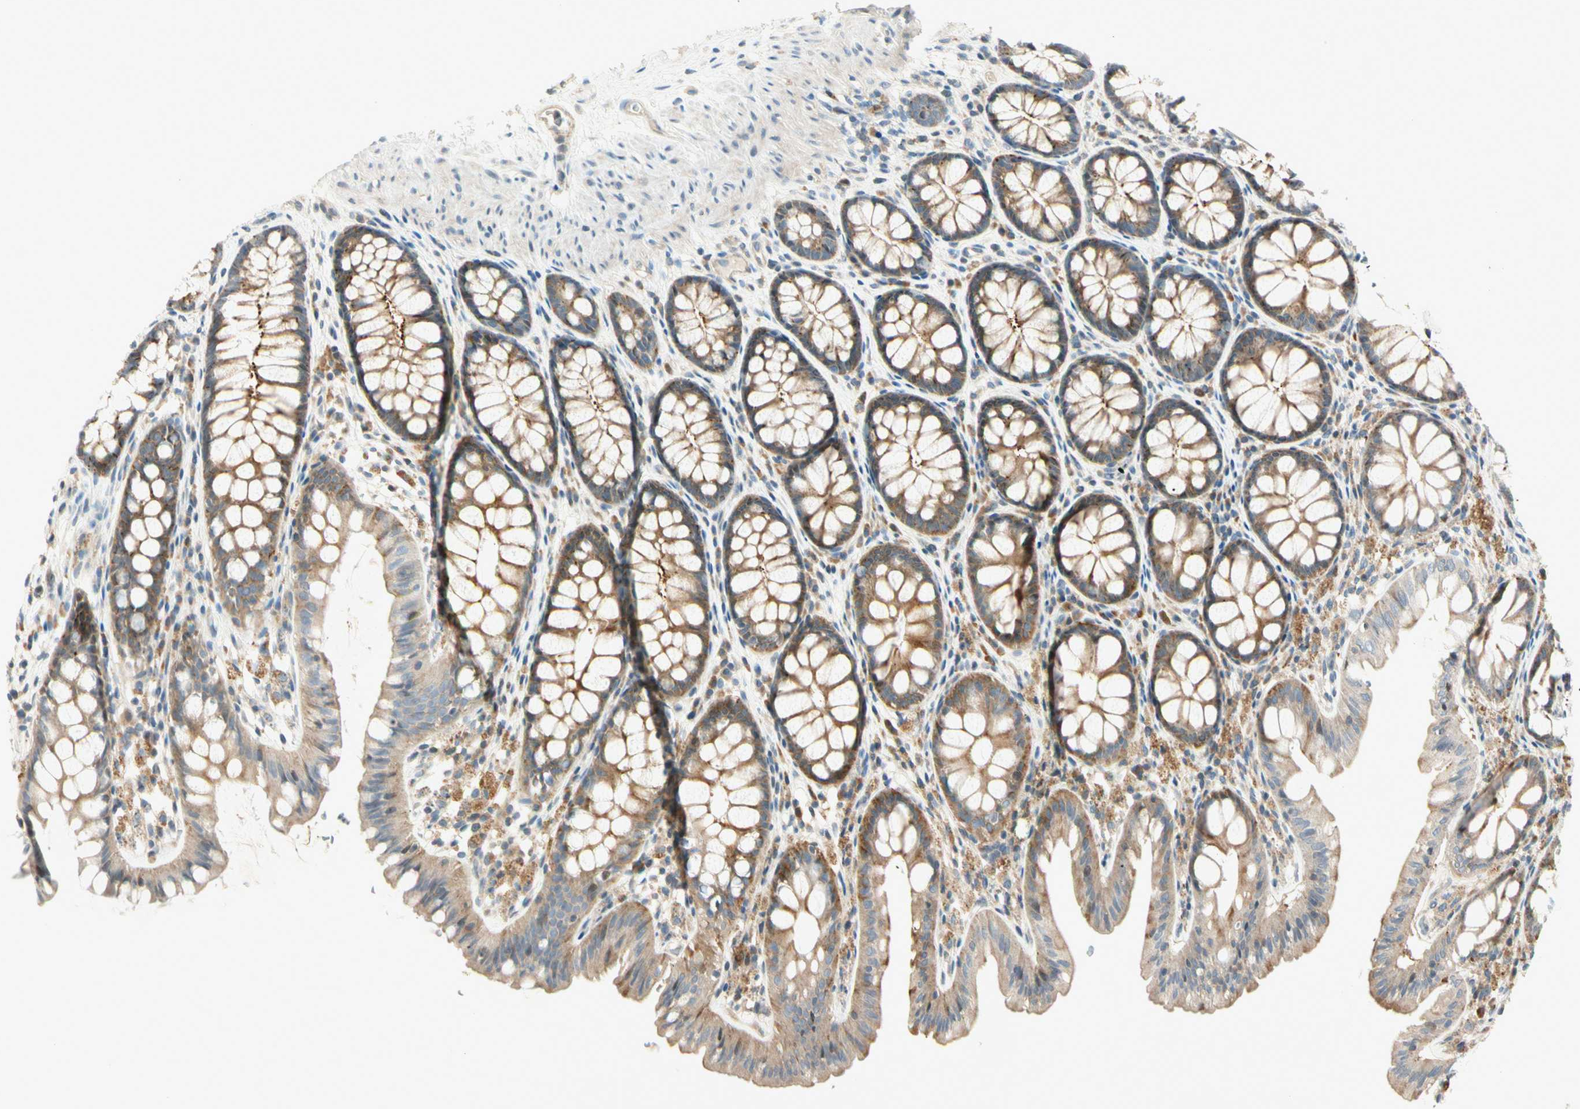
{"staining": {"intensity": "weak", "quantity": ">75%", "location": "cytoplasmic/membranous"}, "tissue": "colon", "cell_type": "Endothelial cells", "image_type": "normal", "snomed": [{"axis": "morphology", "description": "Normal tissue, NOS"}, {"axis": "topography", "description": "Colon"}], "caption": "The immunohistochemical stain labels weak cytoplasmic/membranous positivity in endothelial cells of unremarkable colon.", "gene": "CDH6", "patient": {"sex": "female", "age": 55}}